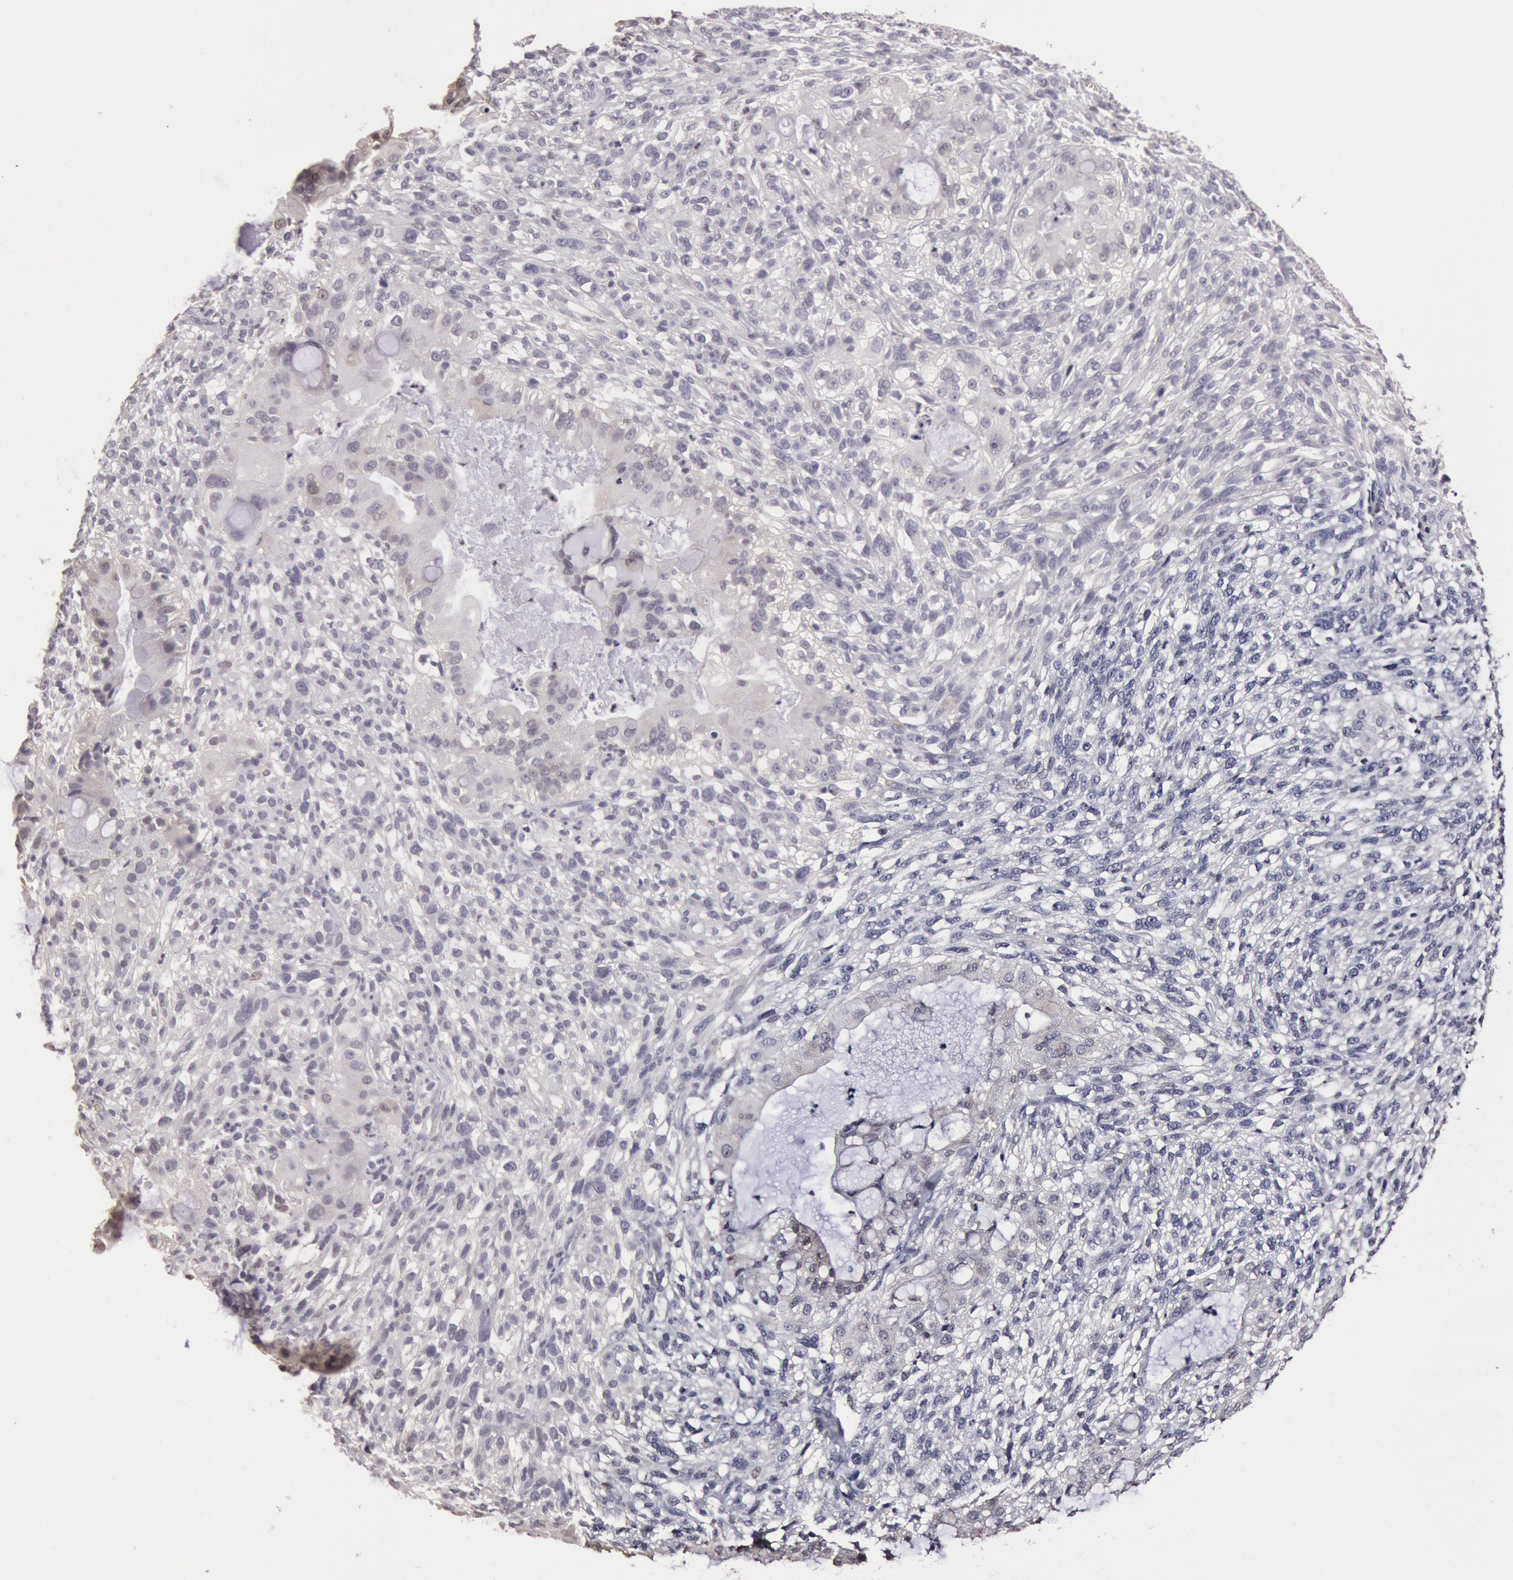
{"staining": {"intensity": "negative", "quantity": "none", "location": "none"}, "tissue": "cervical cancer", "cell_type": "Tumor cells", "image_type": "cancer", "snomed": [{"axis": "morphology", "description": "Adenocarcinoma, NOS"}, {"axis": "topography", "description": "Cervix"}], "caption": "The histopathology image reveals no staining of tumor cells in cervical cancer (adenocarcinoma). Brightfield microscopy of IHC stained with DAB (3,3'-diaminobenzidine) (brown) and hematoxylin (blue), captured at high magnification.", "gene": "RIMBP3C", "patient": {"sex": "female", "age": 41}}